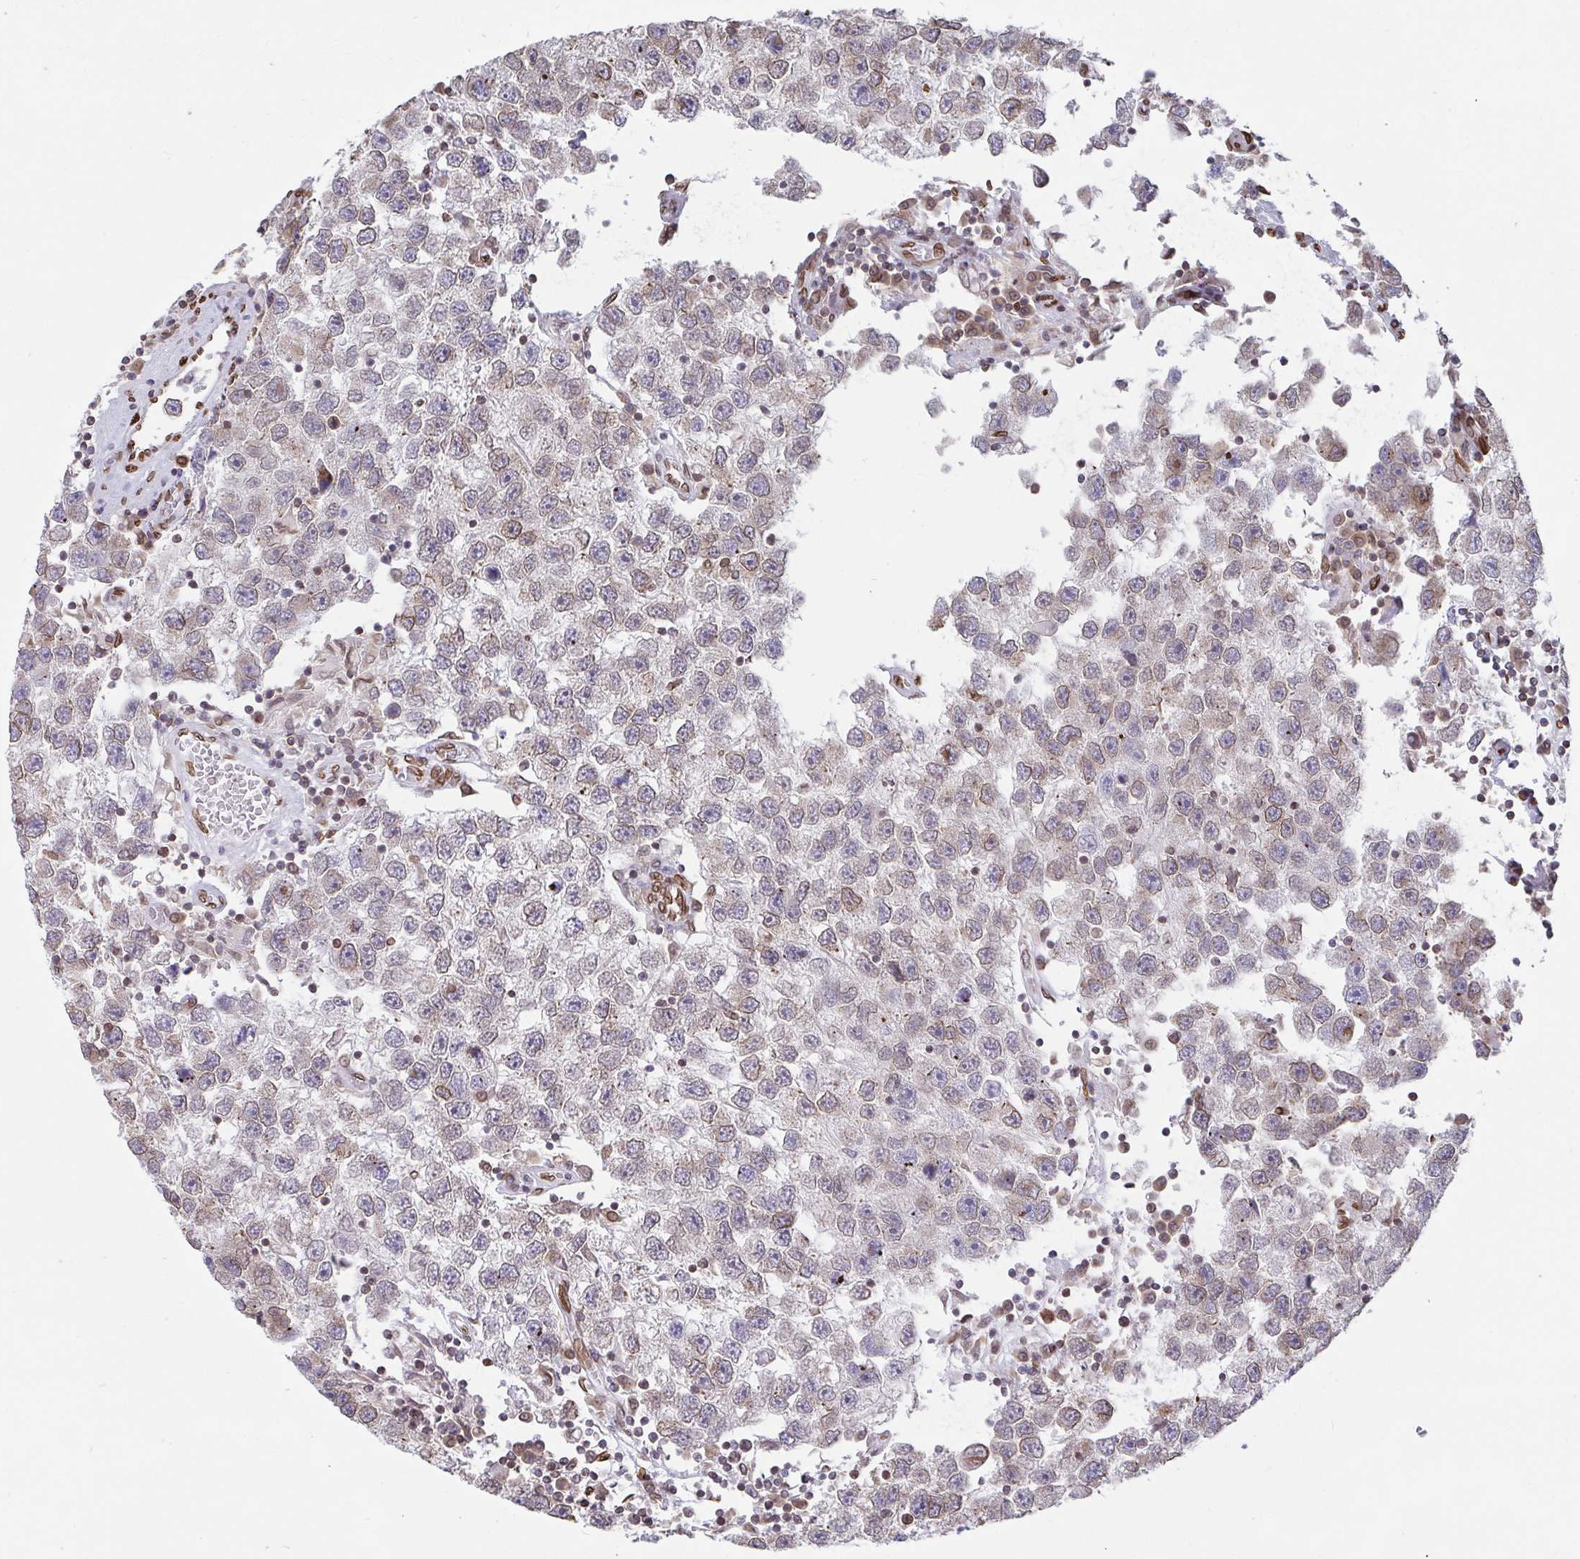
{"staining": {"intensity": "weak", "quantity": "<25%", "location": "cytoplasmic/membranous,nuclear"}, "tissue": "testis cancer", "cell_type": "Tumor cells", "image_type": "cancer", "snomed": [{"axis": "morphology", "description": "Seminoma, NOS"}, {"axis": "topography", "description": "Testis"}], "caption": "Immunohistochemical staining of testis seminoma reveals no significant expression in tumor cells. (Brightfield microscopy of DAB (3,3'-diaminobenzidine) immunohistochemistry (IHC) at high magnification).", "gene": "EMD", "patient": {"sex": "male", "age": 26}}